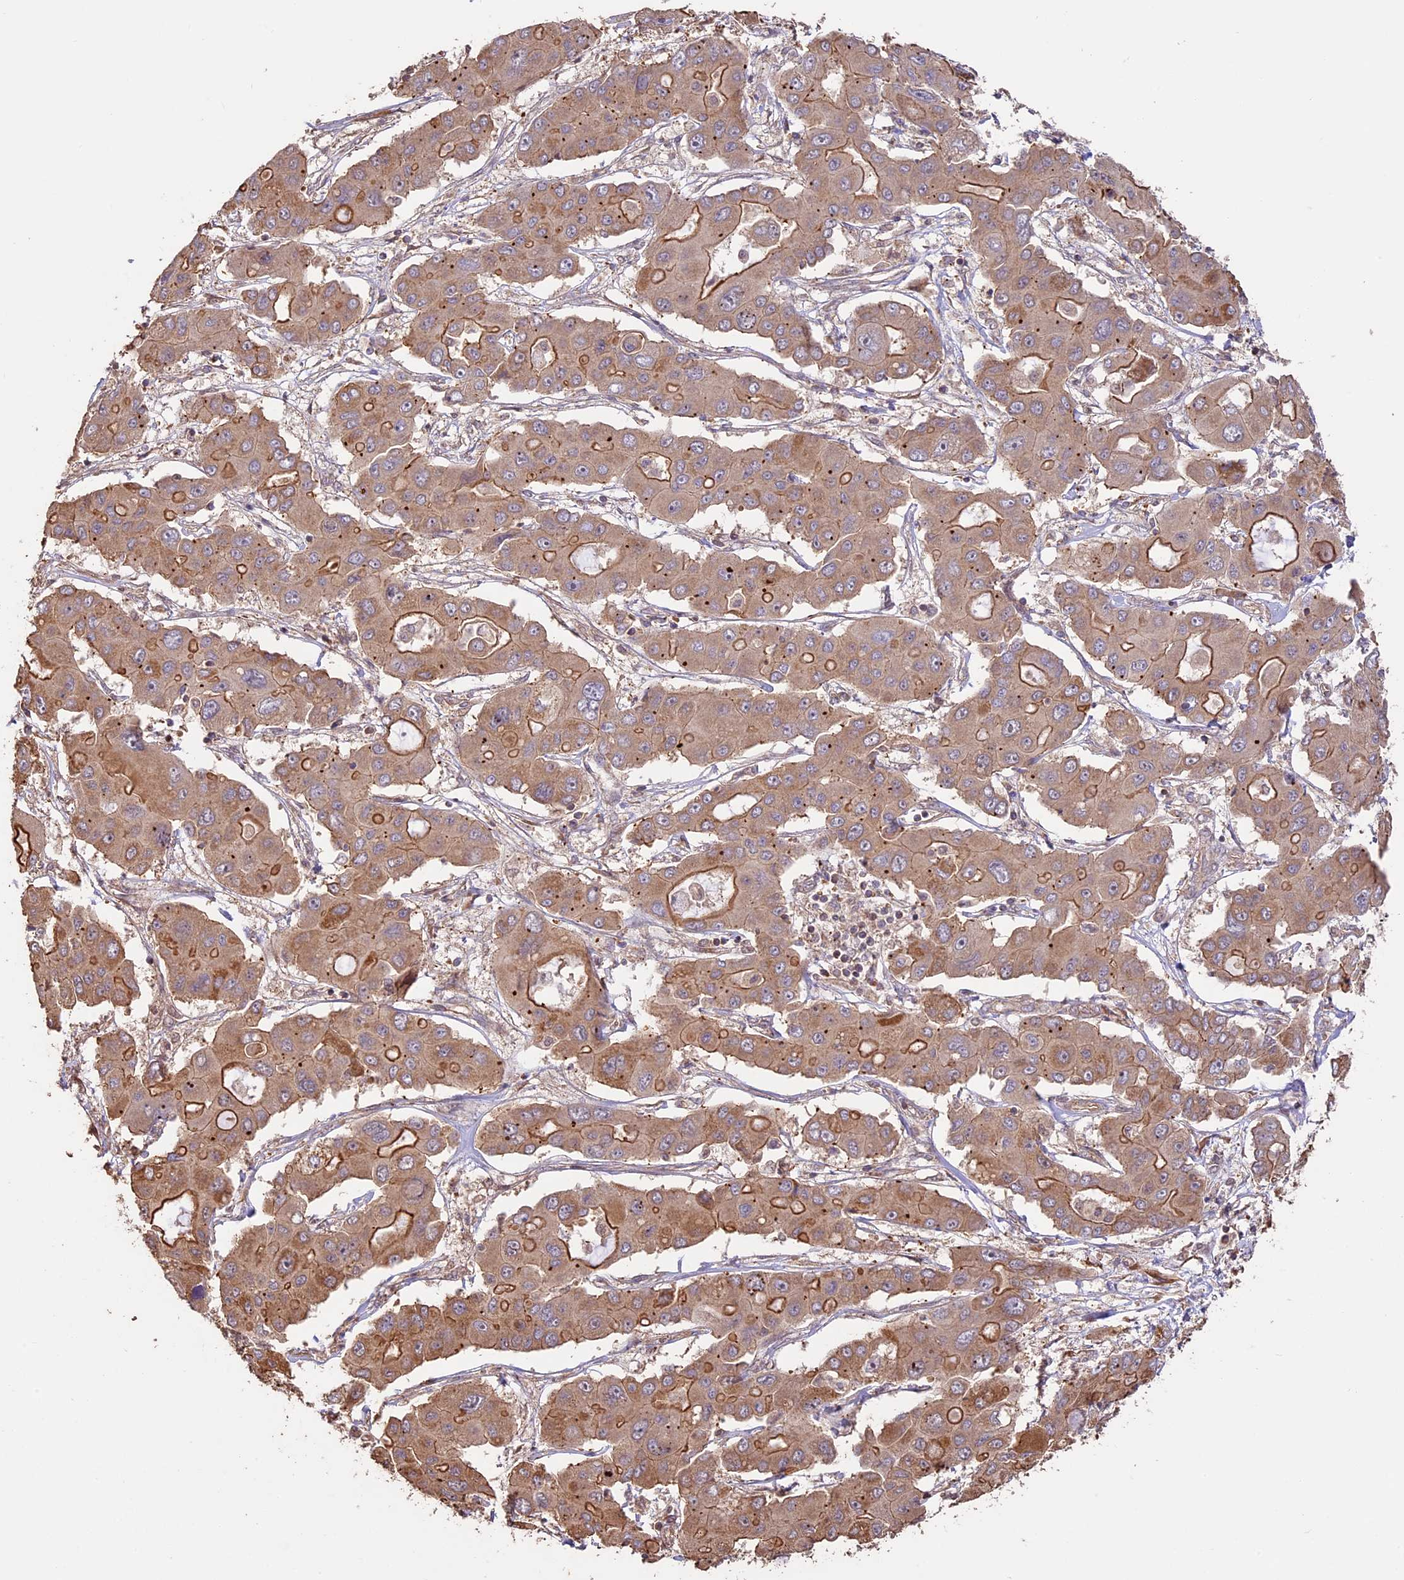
{"staining": {"intensity": "moderate", "quantity": "25%-75%", "location": "cytoplasmic/membranous"}, "tissue": "liver cancer", "cell_type": "Tumor cells", "image_type": "cancer", "snomed": [{"axis": "morphology", "description": "Cholangiocarcinoma"}, {"axis": "topography", "description": "Liver"}], "caption": "High-power microscopy captured an IHC micrograph of liver cholangiocarcinoma, revealing moderate cytoplasmic/membranous positivity in approximately 25%-75% of tumor cells.", "gene": "BCAS4", "patient": {"sex": "male", "age": 67}}